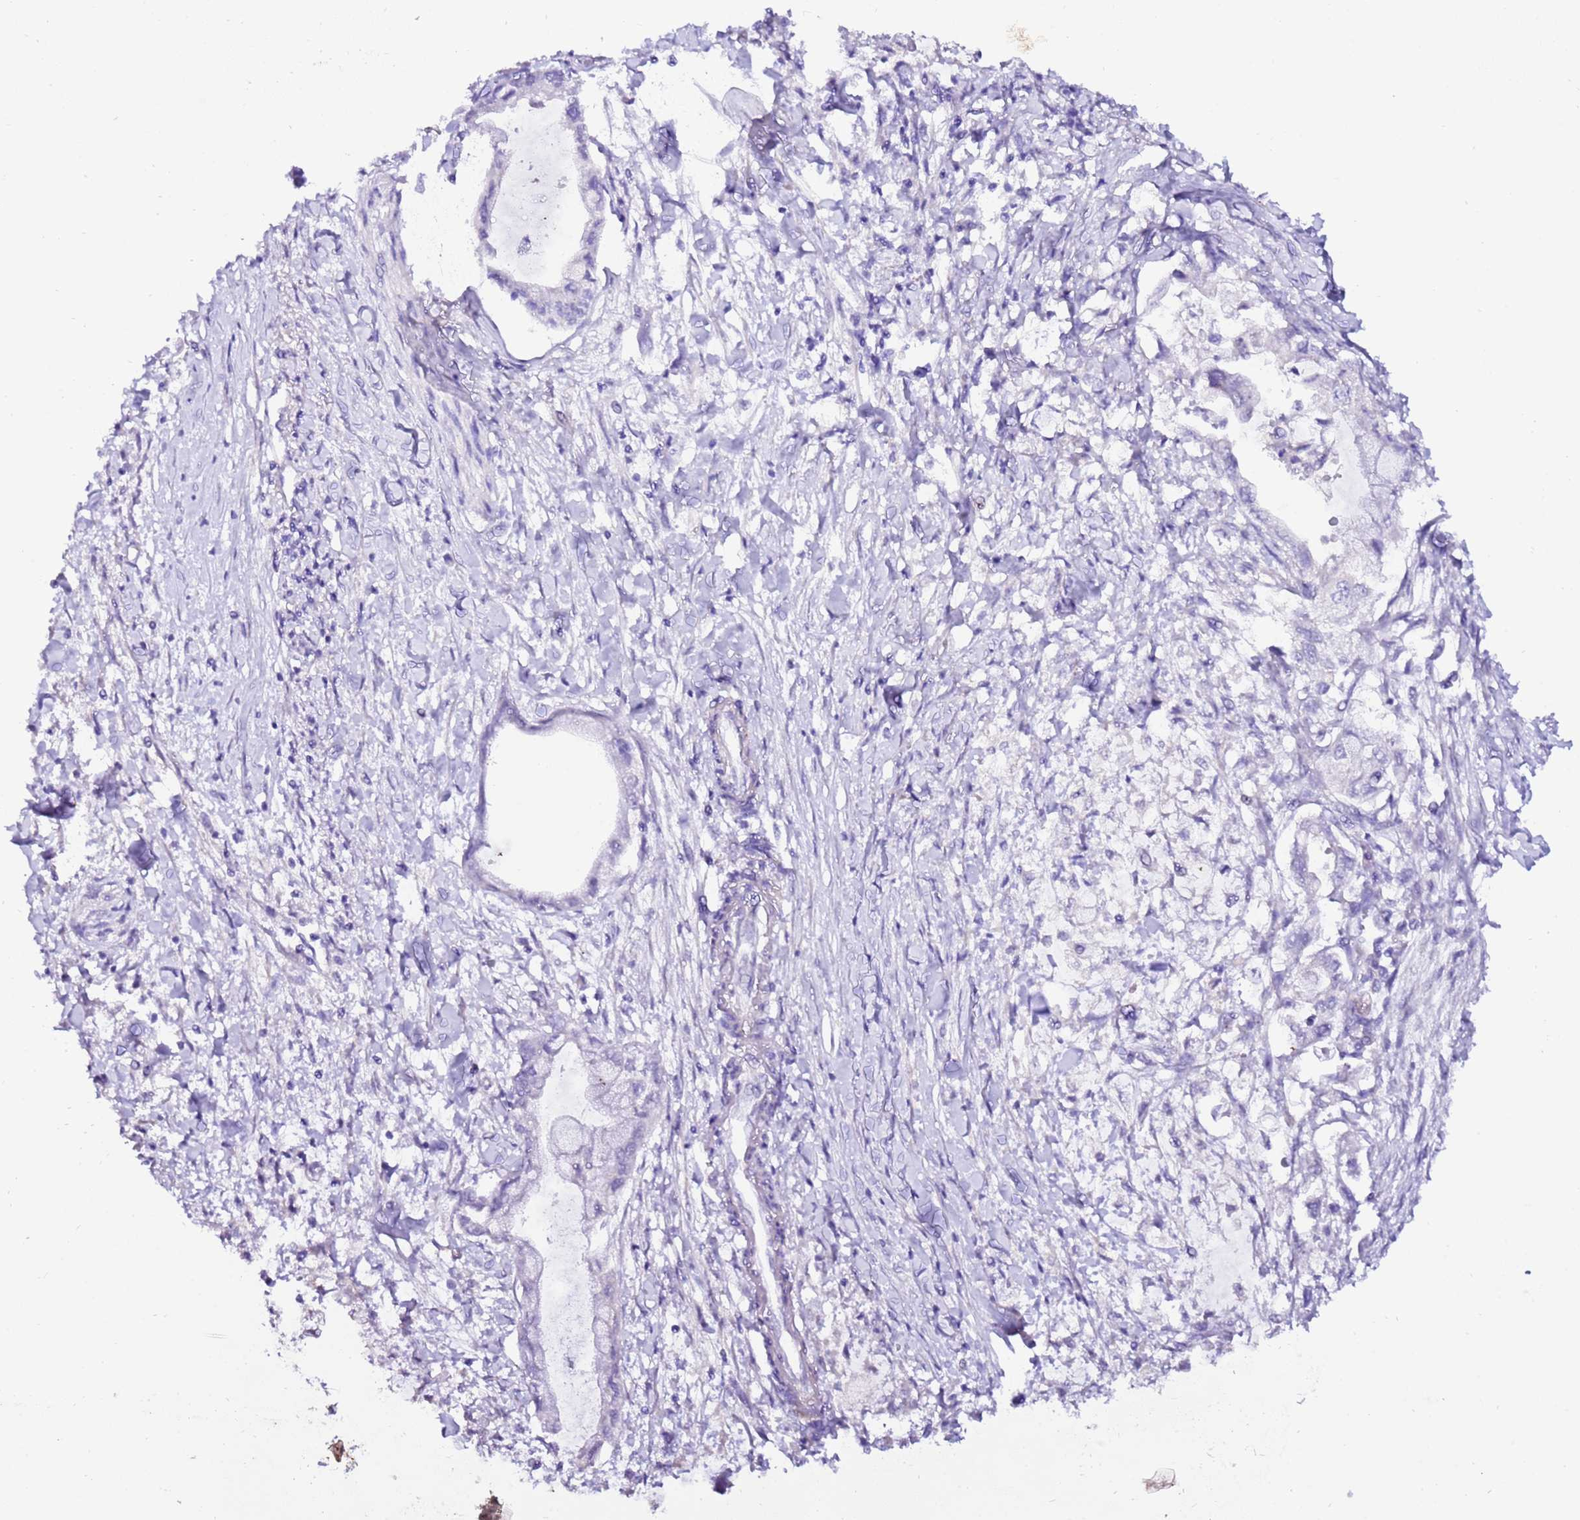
{"staining": {"intensity": "negative", "quantity": "none", "location": "none"}, "tissue": "pancreatic cancer", "cell_type": "Tumor cells", "image_type": "cancer", "snomed": [{"axis": "morphology", "description": "Adenocarcinoma, NOS"}, {"axis": "topography", "description": "Pancreas"}], "caption": "Photomicrograph shows no significant protein positivity in tumor cells of adenocarcinoma (pancreatic). The staining was performed using DAB to visualize the protein expression in brown, while the nuclei were stained in blue with hematoxylin (Magnification: 20x).", "gene": "ART5", "patient": {"sex": "male", "age": 48}}